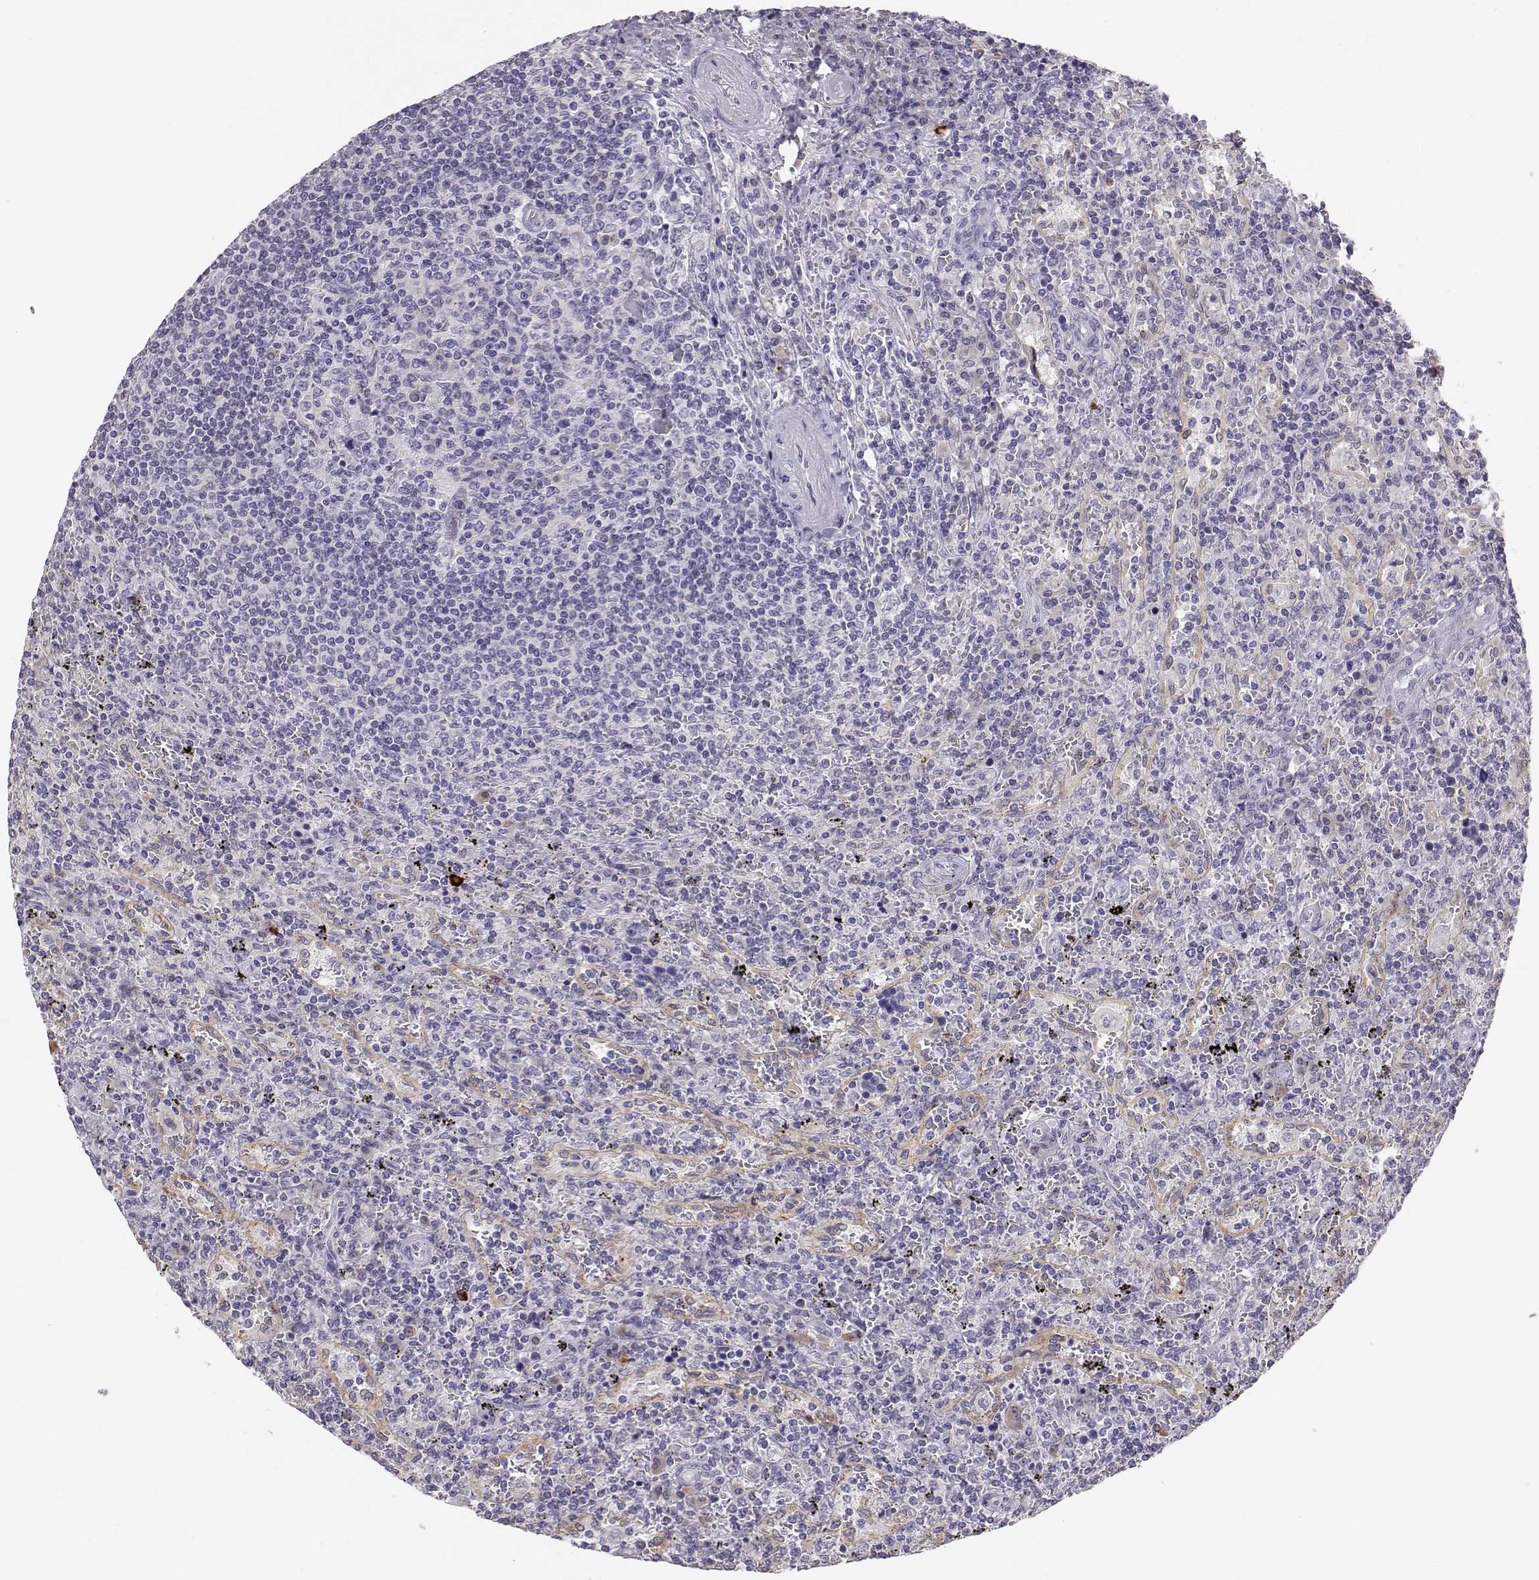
{"staining": {"intensity": "negative", "quantity": "none", "location": "none"}, "tissue": "lymphoma", "cell_type": "Tumor cells", "image_type": "cancer", "snomed": [{"axis": "morphology", "description": "Malignant lymphoma, non-Hodgkin's type, Low grade"}, {"axis": "topography", "description": "Spleen"}], "caption": "Tumor cells are negative for protein expression in human low-grade malignant lymphoma, non-Hodgkin's type.", "gene": "ACSL6", "patient": {"sex": "male", "age": 62}}